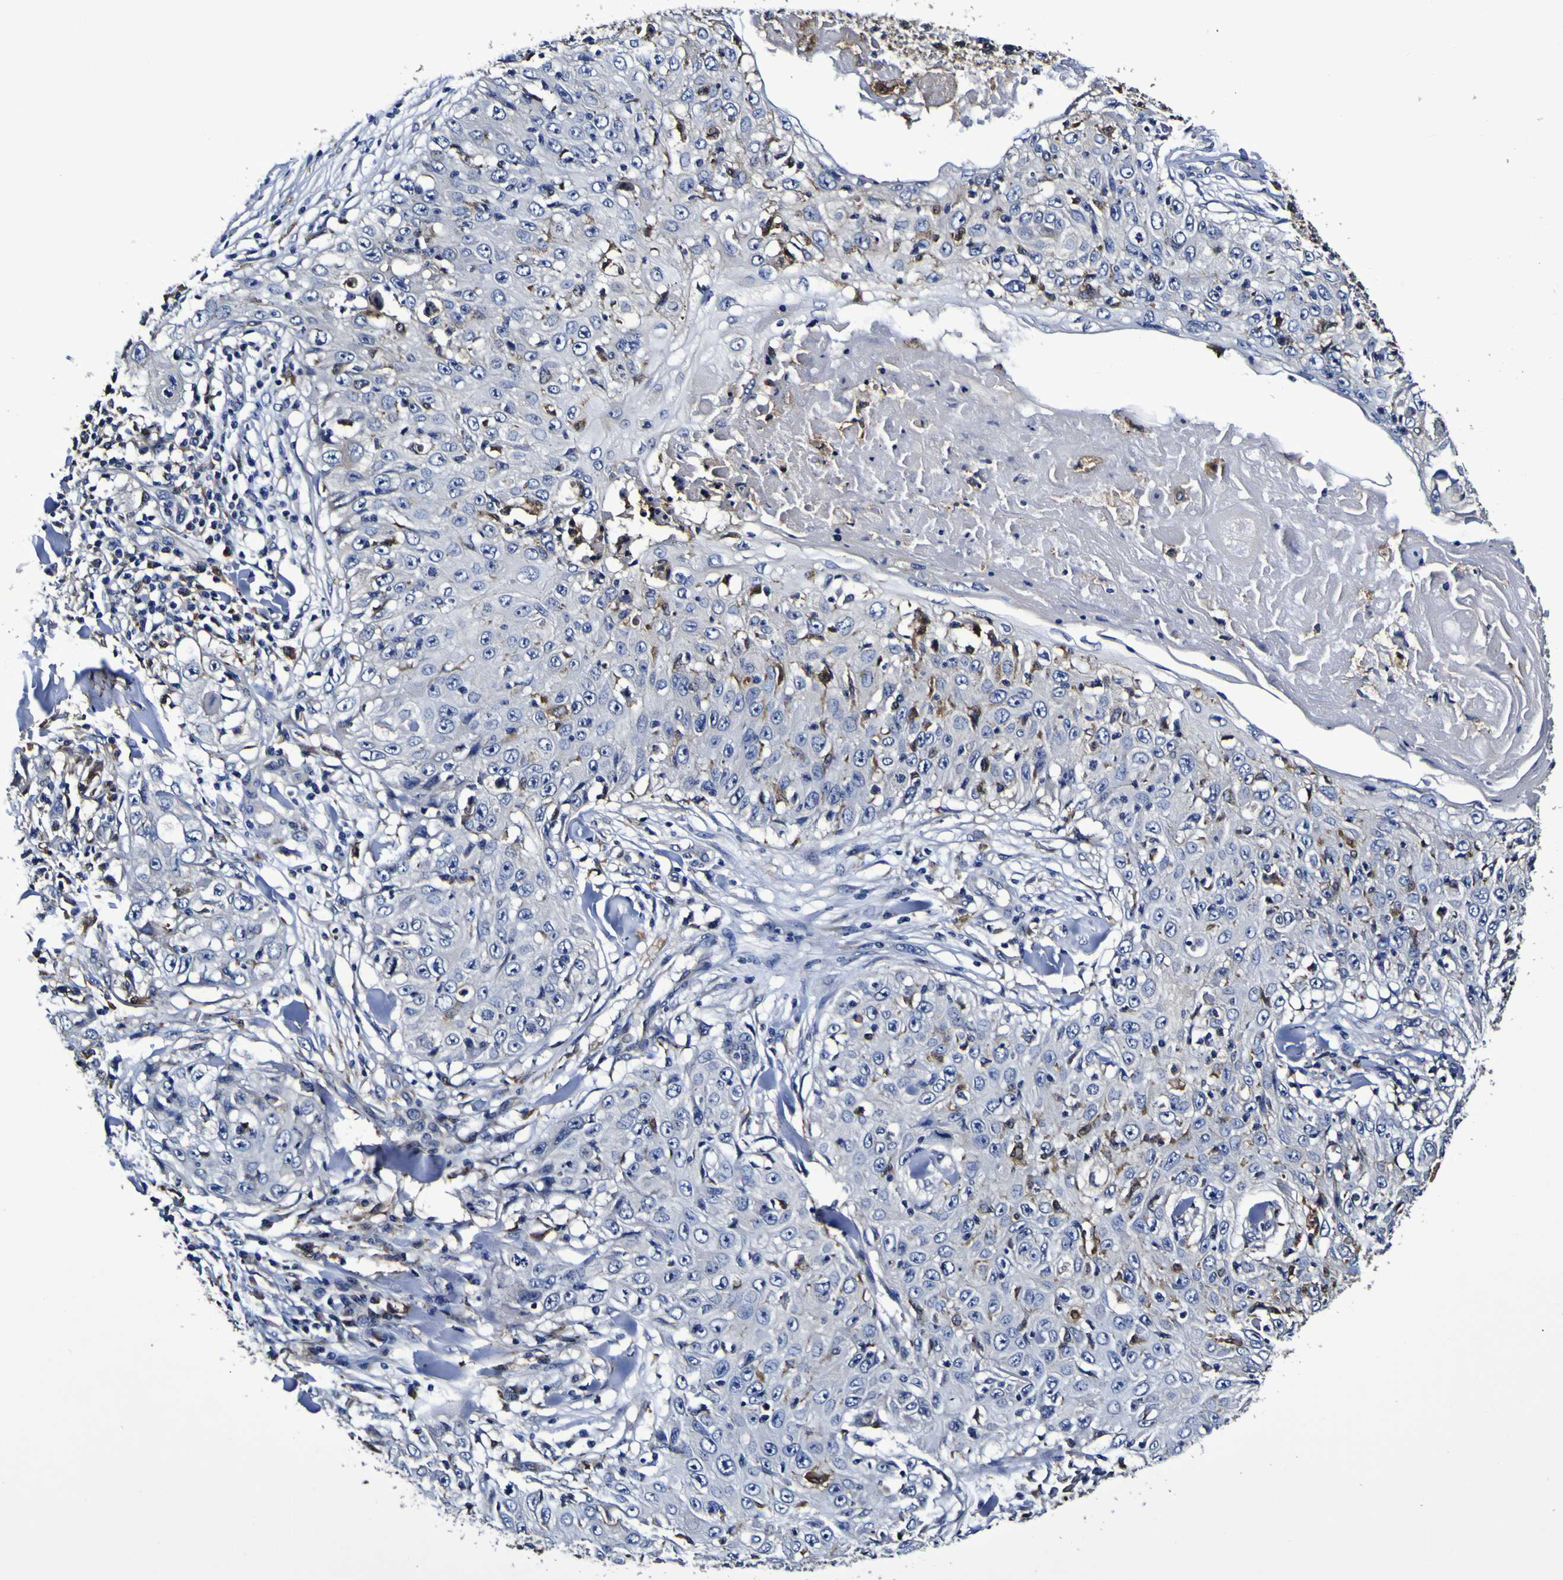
{"staining": {"intensity": "negative", "quantity": "none", "location": "none"}, "tissue": "skin cancer", "cell_type": "Tumor cells", "image_type": "cancer", "snomed": [{"axis": "morphology", "description": "Squamous cell carcinoma, NOS"}, {"axis": "topography", "description": "Skin"}], "caption": "IHC histopathology image of human squamous cell carcinoma (skin) stained for a protein (brown), which demonstrates no expression in tumor cells.", "gene": "GPX1", "patient": {"sex": "male", "age": 86}}